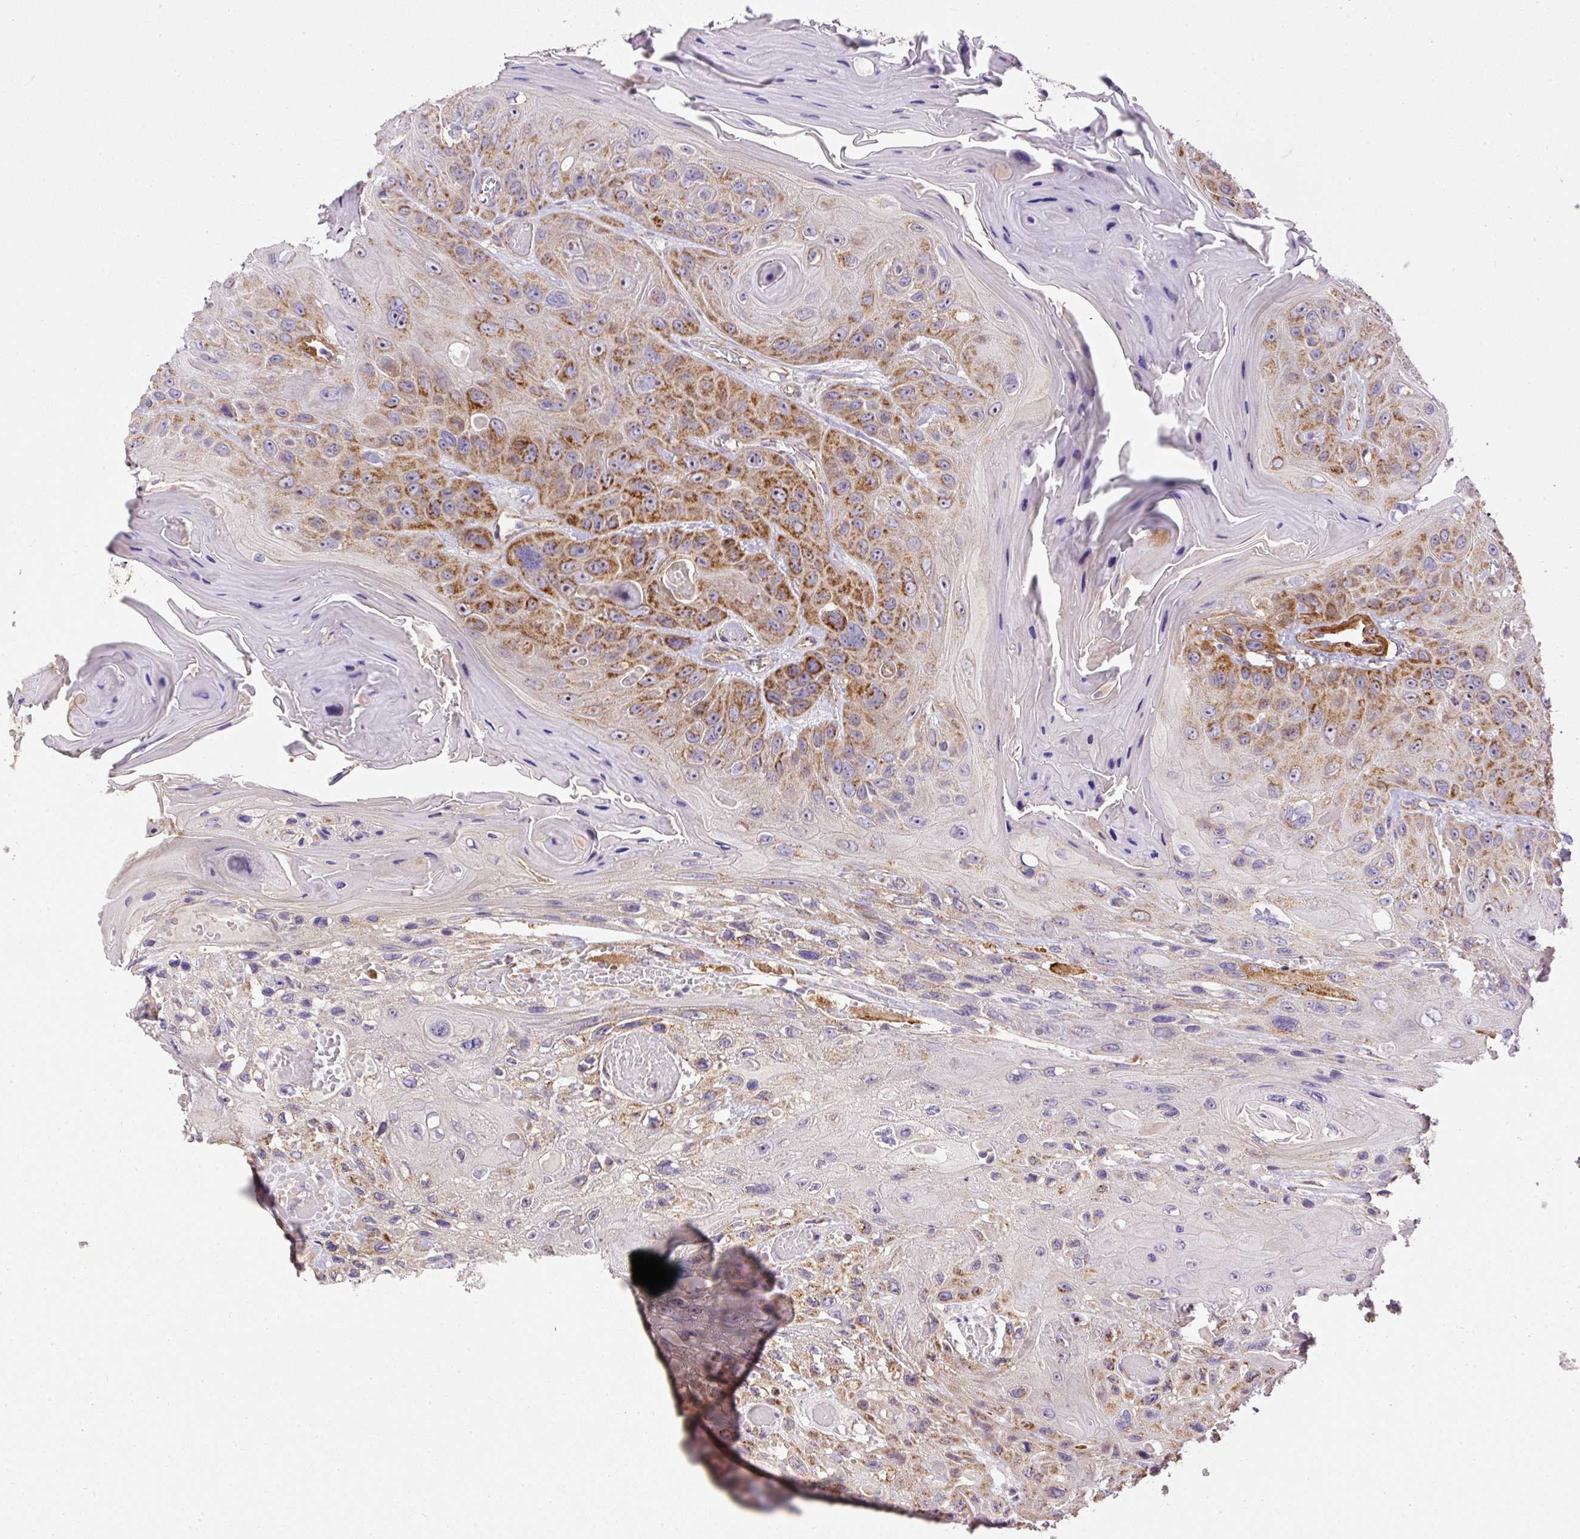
{"staining": {"intensity": "moderate", "quantity": "25%-75%", "location": "cytoplasmic/membranous"}, "tissue": "head and neck cancer", "cell_type": "Tumor cells", "image_type": "cancer", "snomed": [{"axis": "morphology", "description": "Squamous cell carcinoma, NOS"}, {"axis": "topography", "description": "Head-Neck"}], "caption": "Immunohistochemical staining of squamous cell carcinoma (head and neck) displays medium levels of moderate cytoplasmic/membranous expression in about 25%-75% of tumor cells.", "gene": "NDUFAF2", "patient": {"sex": "female", "age": 59}}